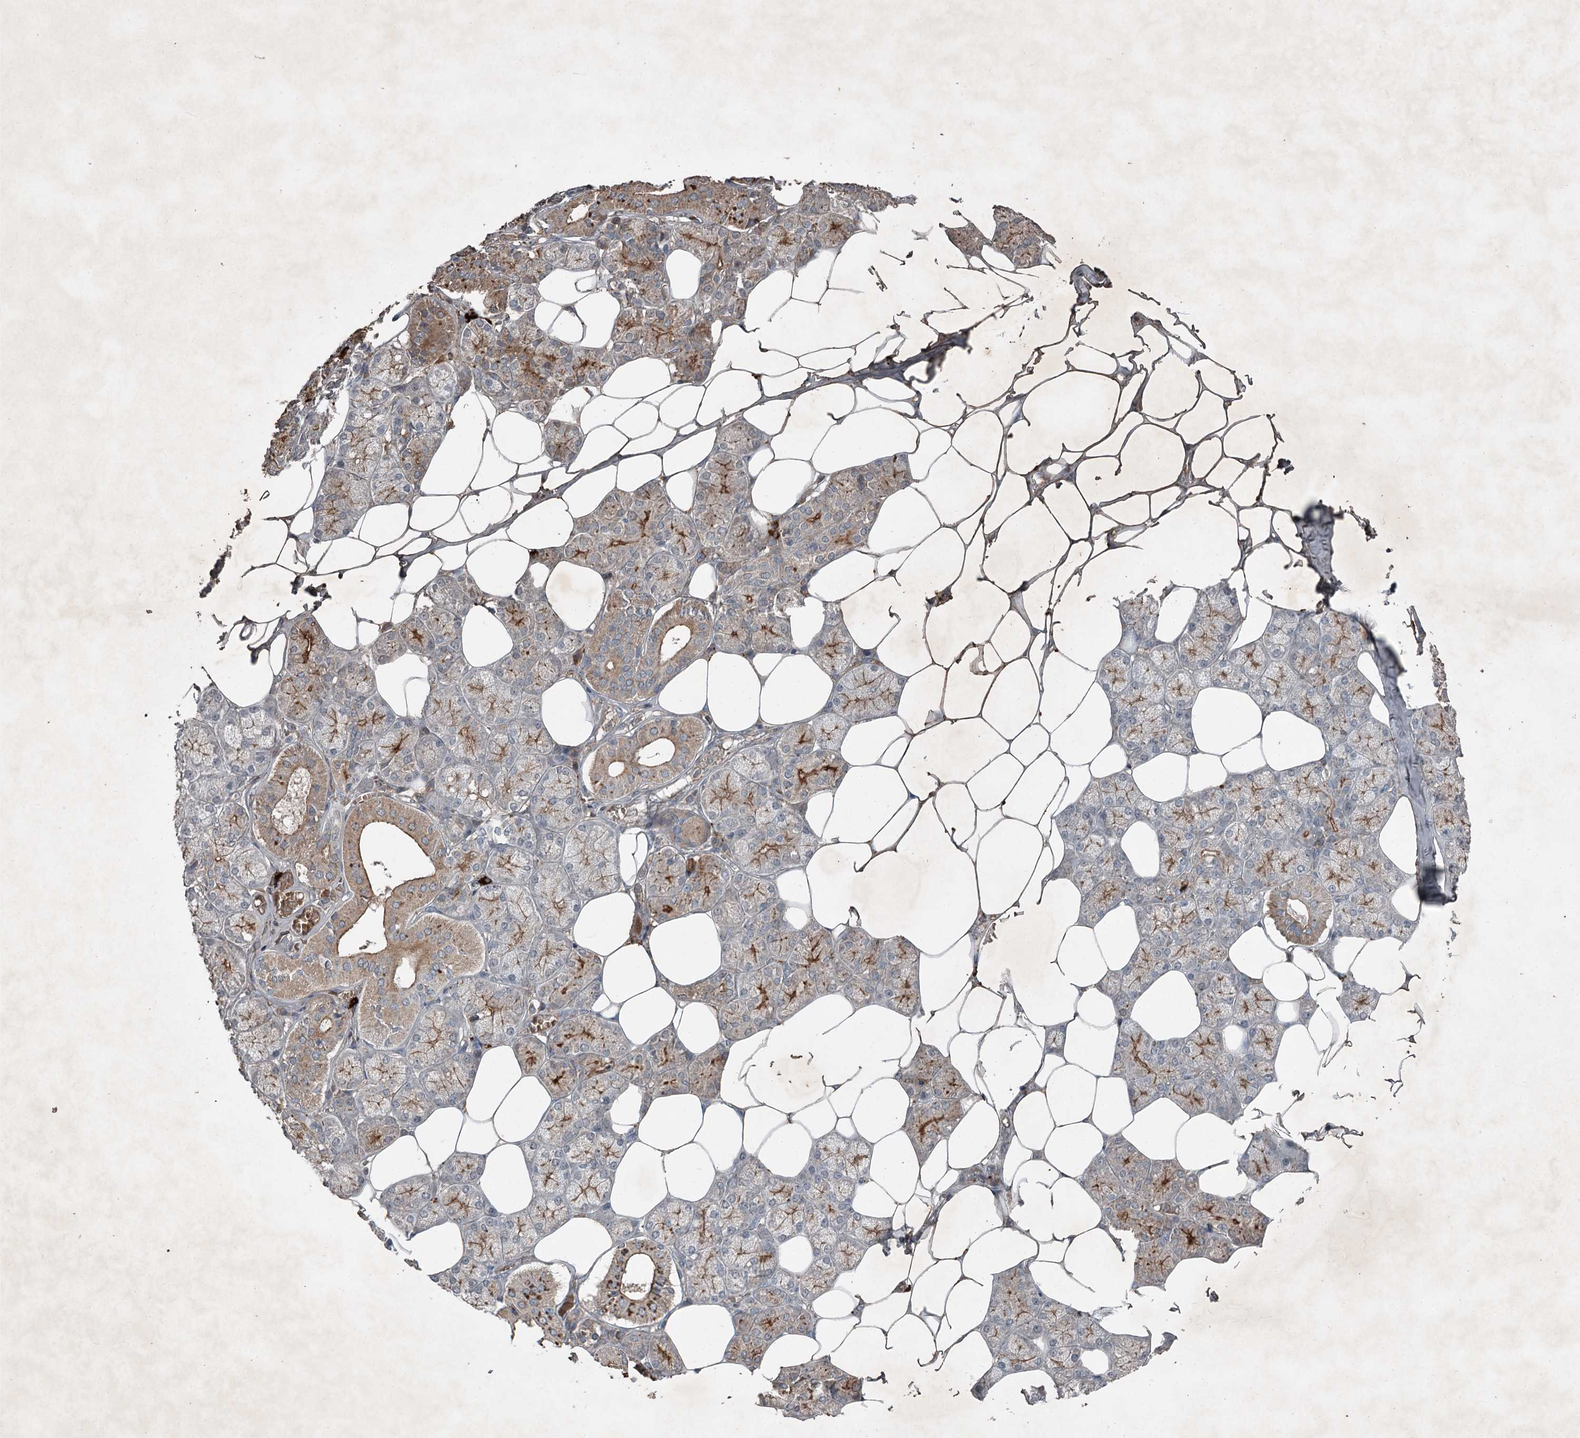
{"staining": {"intensity": "moderate", "quantity": "25%-75%", "location": "cytoplasmic/membranous"}, "tissue": "salivary gland", "cell_type": "Glandular cells", "image_type": "normal", "snomed": [{"axis": "morphology", "description": "Normal tissue, NOS"}, {"axis": "topography", "description": "Salivary gland"}], "caption": "Glandular cells show medium levels of moderate cytoplasmic/membranous positivity in approximately 25%-75% of cells in unremarkable human salivary gland.", "gene": "SLC39A8", "patient": {"sex": "male", "age": 62}}